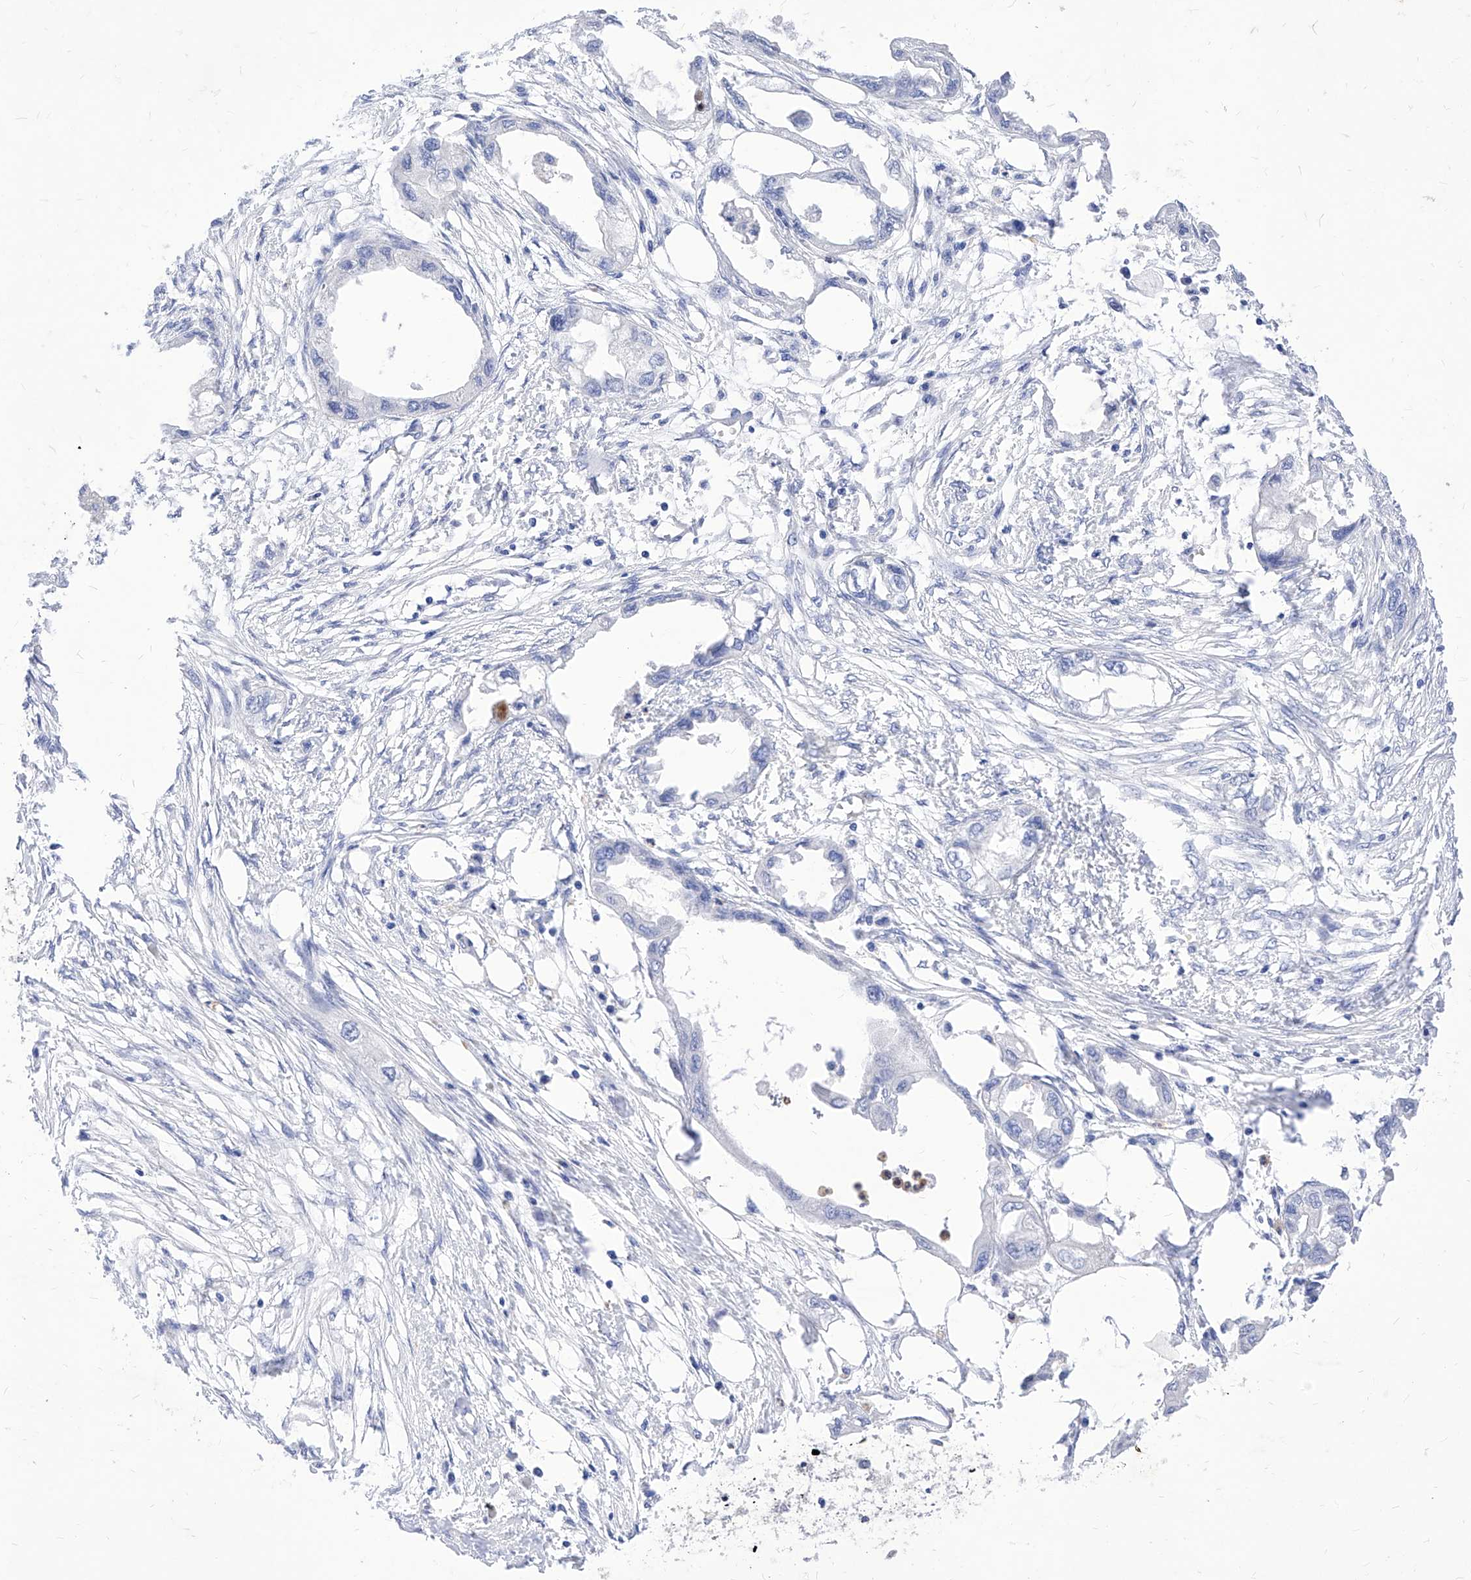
{"staining": {"intensity": "negative", "quantity": "none", "location": "none"}, "tissue": "endometrial cancer", "cell_type": "Tumor cells", "image_type": "cancer", "snomed": [{"axis": "morphology", "description": "Adenocarcinoma, NOS"}, {"axis": "morphology", "description": "Adenocarcinoma, metastatic, NOS"}, {"axis": "topography", "description": "Adipose tissue"}, {"axis": "topography", "description": "Endometrium"}], "caption": "DAB immunohistochemical staining of human endometrial metastatic adenocarcinoma demonstrates no significant staining in tumor cells.", "gene": "VAX1", "patient": {"sex": "female", "age": 67}}